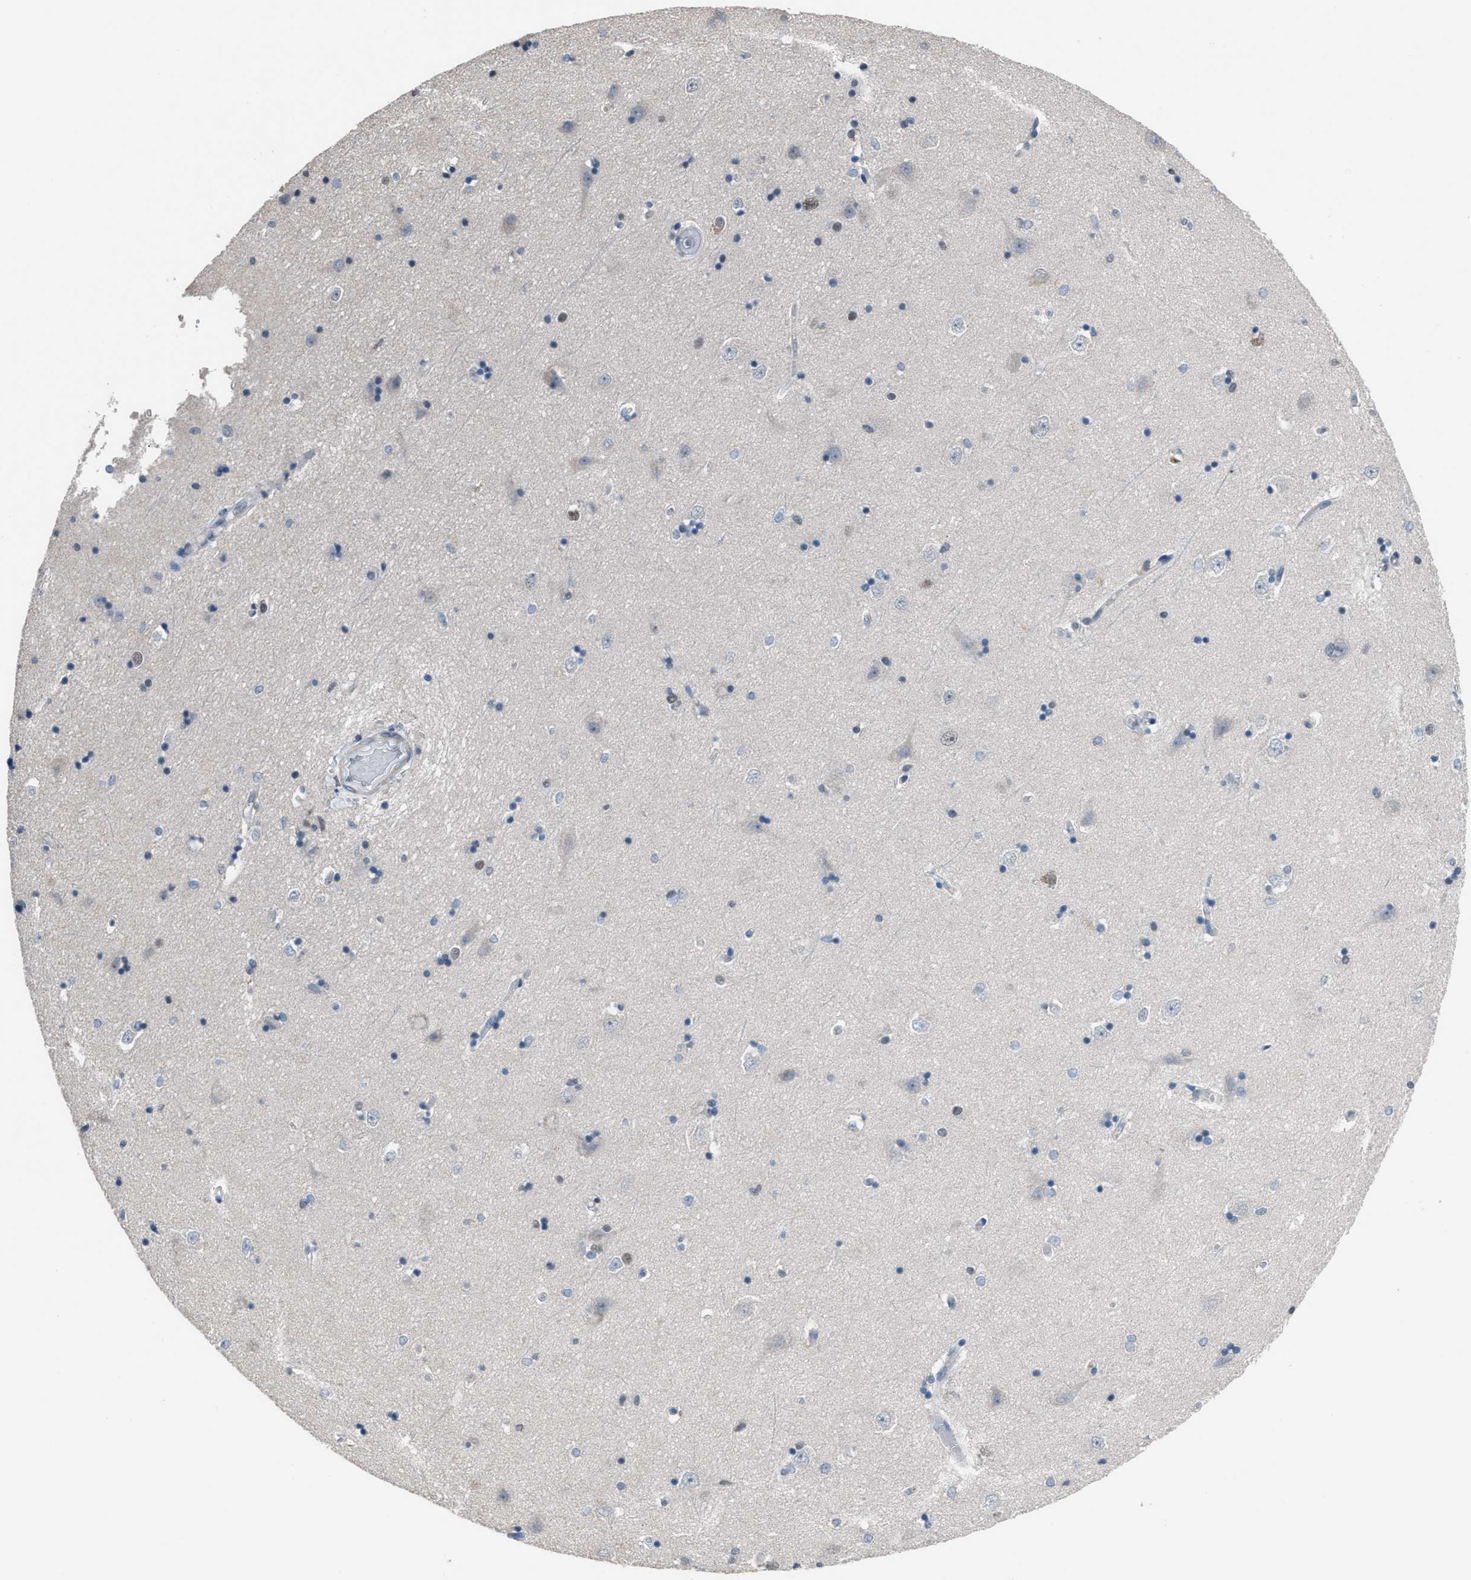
{"staining": {"intensity": "weak", "quantity": "<25%", "location": "nuclear"}, "tissue": "hippocampus", "cell_type": "Glial cells", "image_type": "normal", "snomed": [{"axis": "morphology", "description": "Normal tissue, NOS"}, {"axis": "topography", "description": "Hippocampus"}], "caption": "DAB immunohistochemical staining of benign human hippocampus shows no significant positivity in glial cells.", "gene": "ZNF276", "patient": {"sex": "male", "age": 45}}